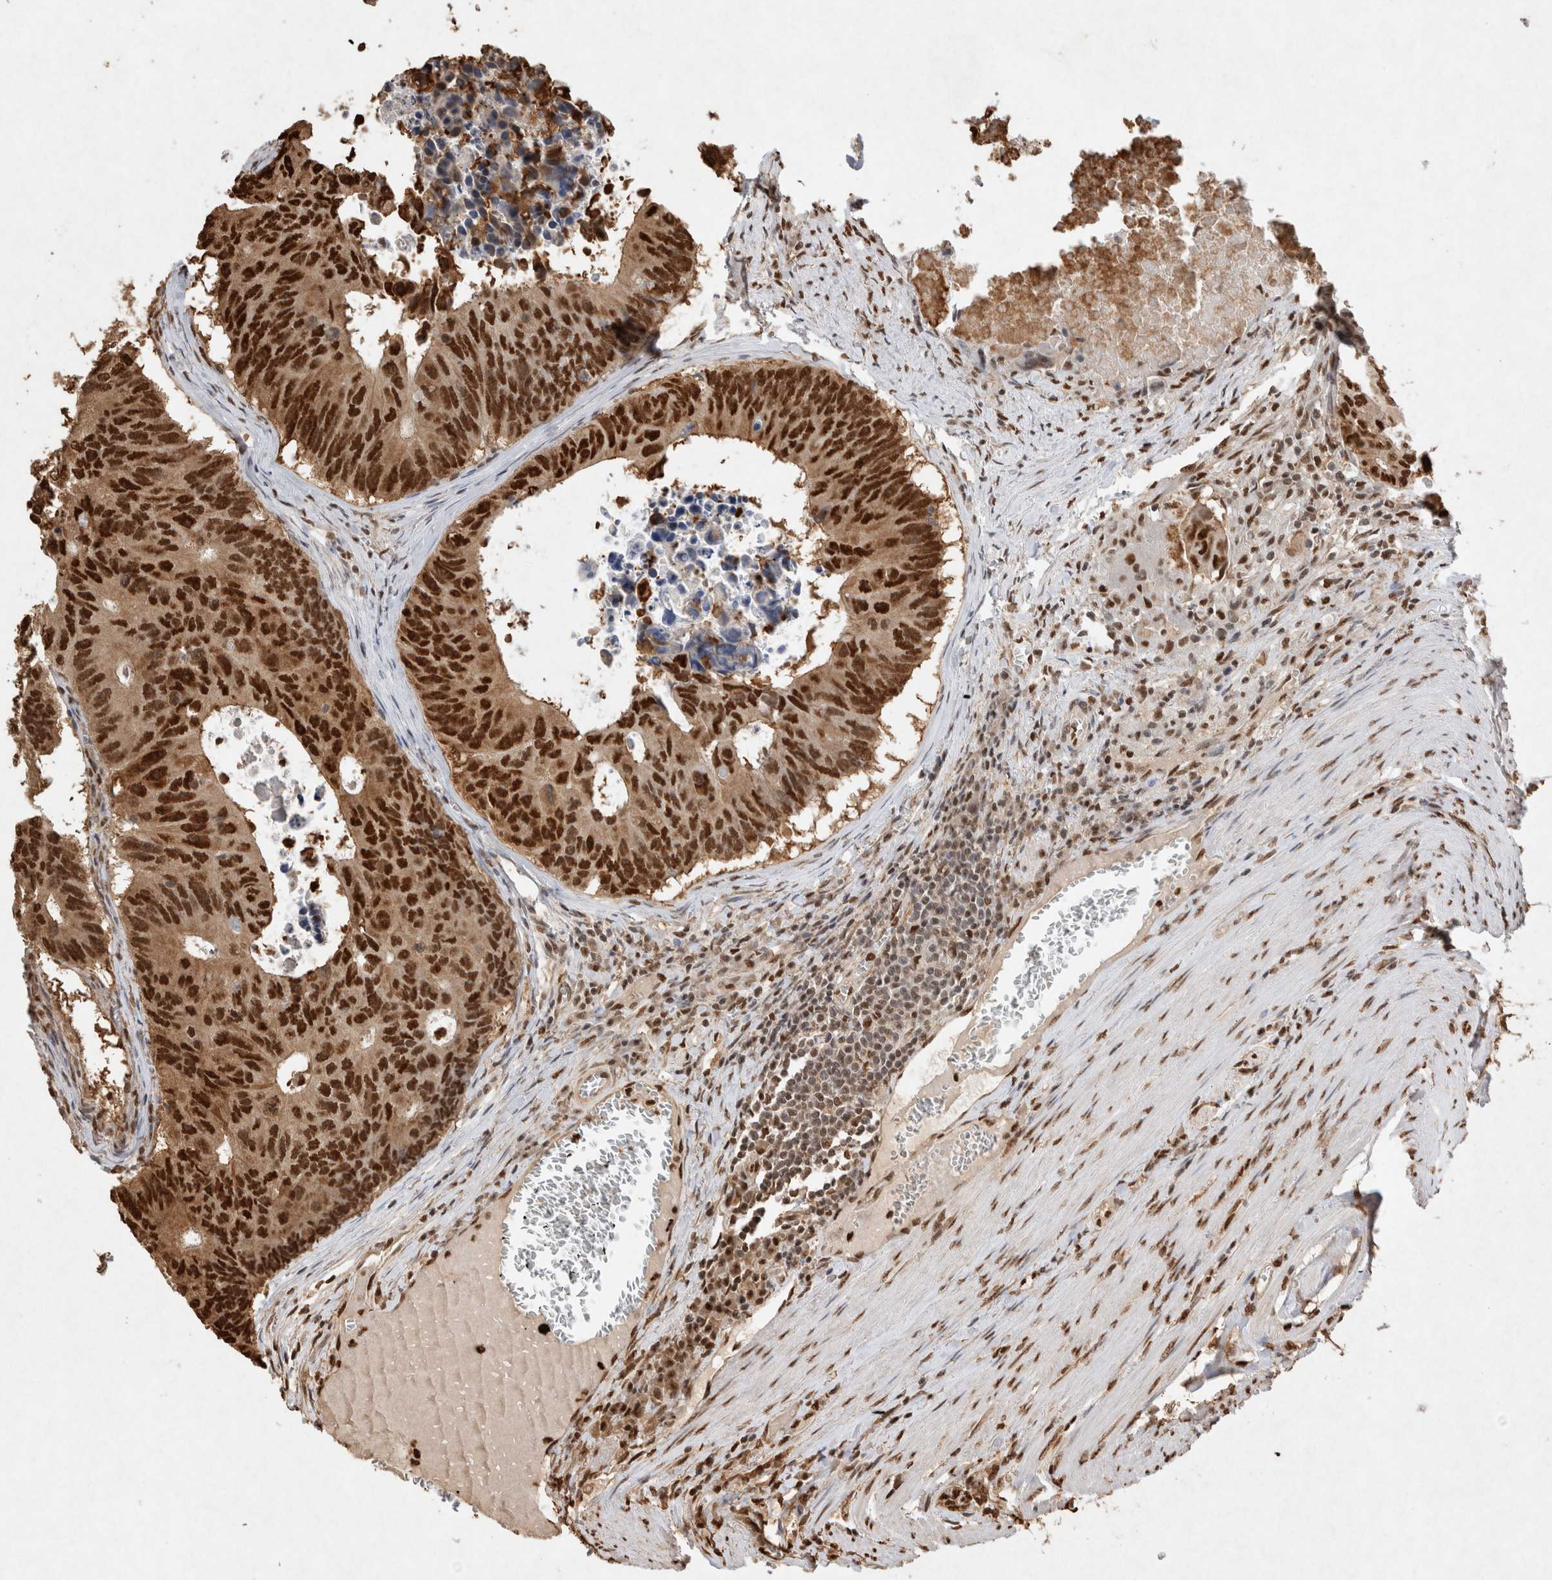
{"staining": {"intensity": "strong", "quantity": ">75%", "location": "nuclear"}, "tissue": "colorectal cancer", "cell_type": "Tumor cells", "image_type": "cancer", "snomed": [{"axis": "morphology", "description": "Adenocarcinoma, NOS"}, {"axis": "topography", "description": "Colon"}], "caption": "Protein staining of colorectal adenocarcinoma tissue exhibits strong nuclear positivity in about >75% of tumor cells.", "gene": "HDGF", "patient": {"sex": "male", "age": 87}}